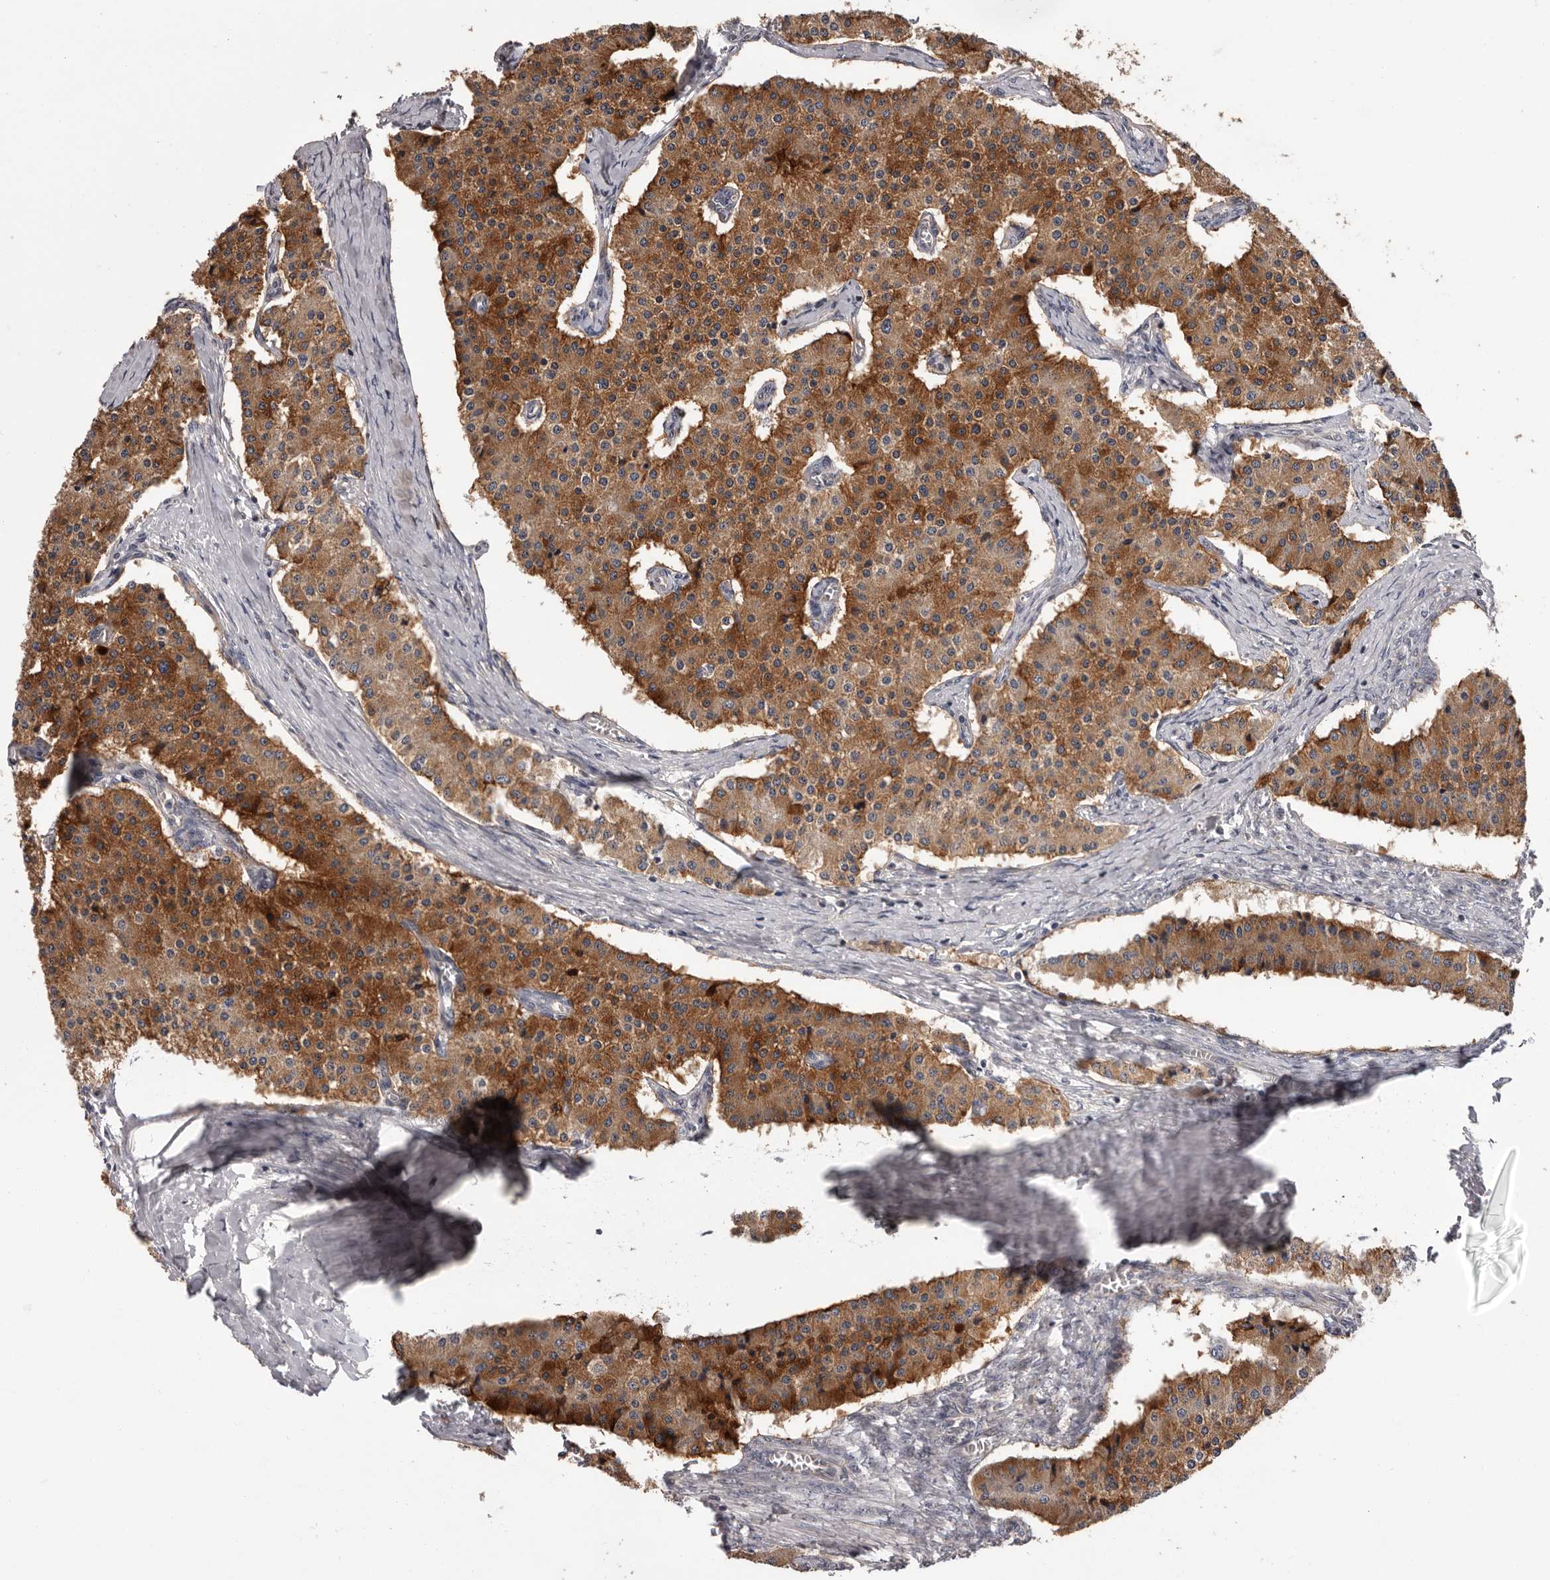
{"staining": {"intensity": "moderate", "quantity": ">75%", "location": "cytoplasmic/membranous"}, "tissue": "carcinoid", "cell_type": "Tumor cells", "image_type": "cancer", "snomed": [{"axis": "morphology", "description": "Carcinoid, malignant, NOS"}, {"axis": "topography", "description": "Colon"}], "caption": "Tumor cells show medium levels of moderate cytoplasmic/membranous staining in approximately >75% of cells in human carcinoid (malignant).", "gene": "VPS37A", "patient": {"sex": "female", "age": 52}}